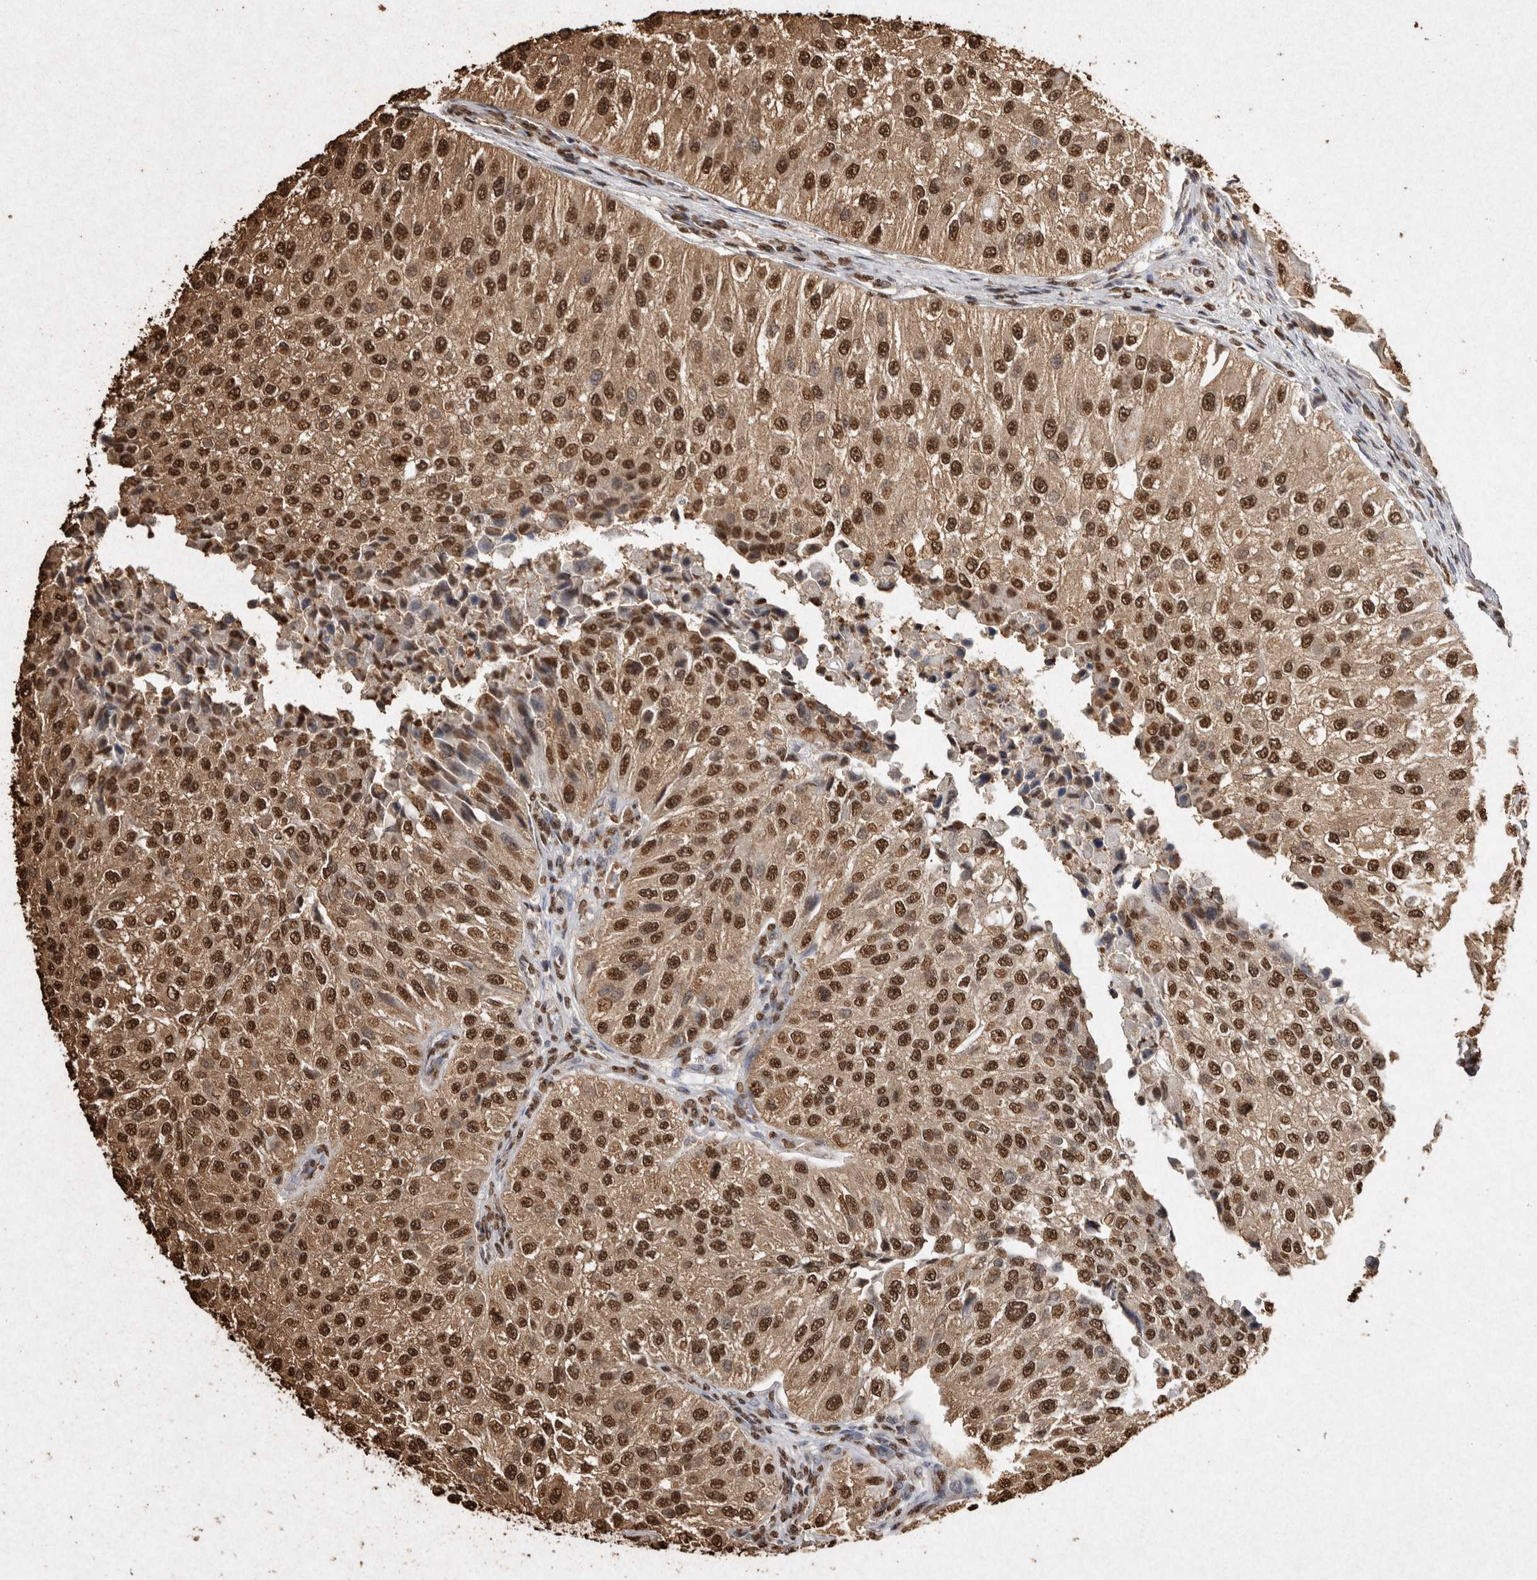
{"staining": {"intensity": "strong", "quantity": ">75%", "location": "cytoplasmic/membranous,nuclear"}, "tissue": "urothelial cancer", "cell_type": "Tumor cells", "image_type": "cancer", "snomed": [{"axis": "morphology", "description": "Urothelial carcinoma, High grade"}, {"axis": "topography", "description": "Kidney"}, {"axis": "topography", "description": "Urinary bladder"}], "caption": "High-magnification brightfield microscopy of high-grade urothelial carcinoma stained with DAB (brown) and counterstained with hematoxylin (blue). tumor cells exhibit strong cytoplasmic/membranous and nuclear staining is present in approximately>75% of cells.", "gene": "FSTL3", "patient": {"sex": "male", "age": 77}}